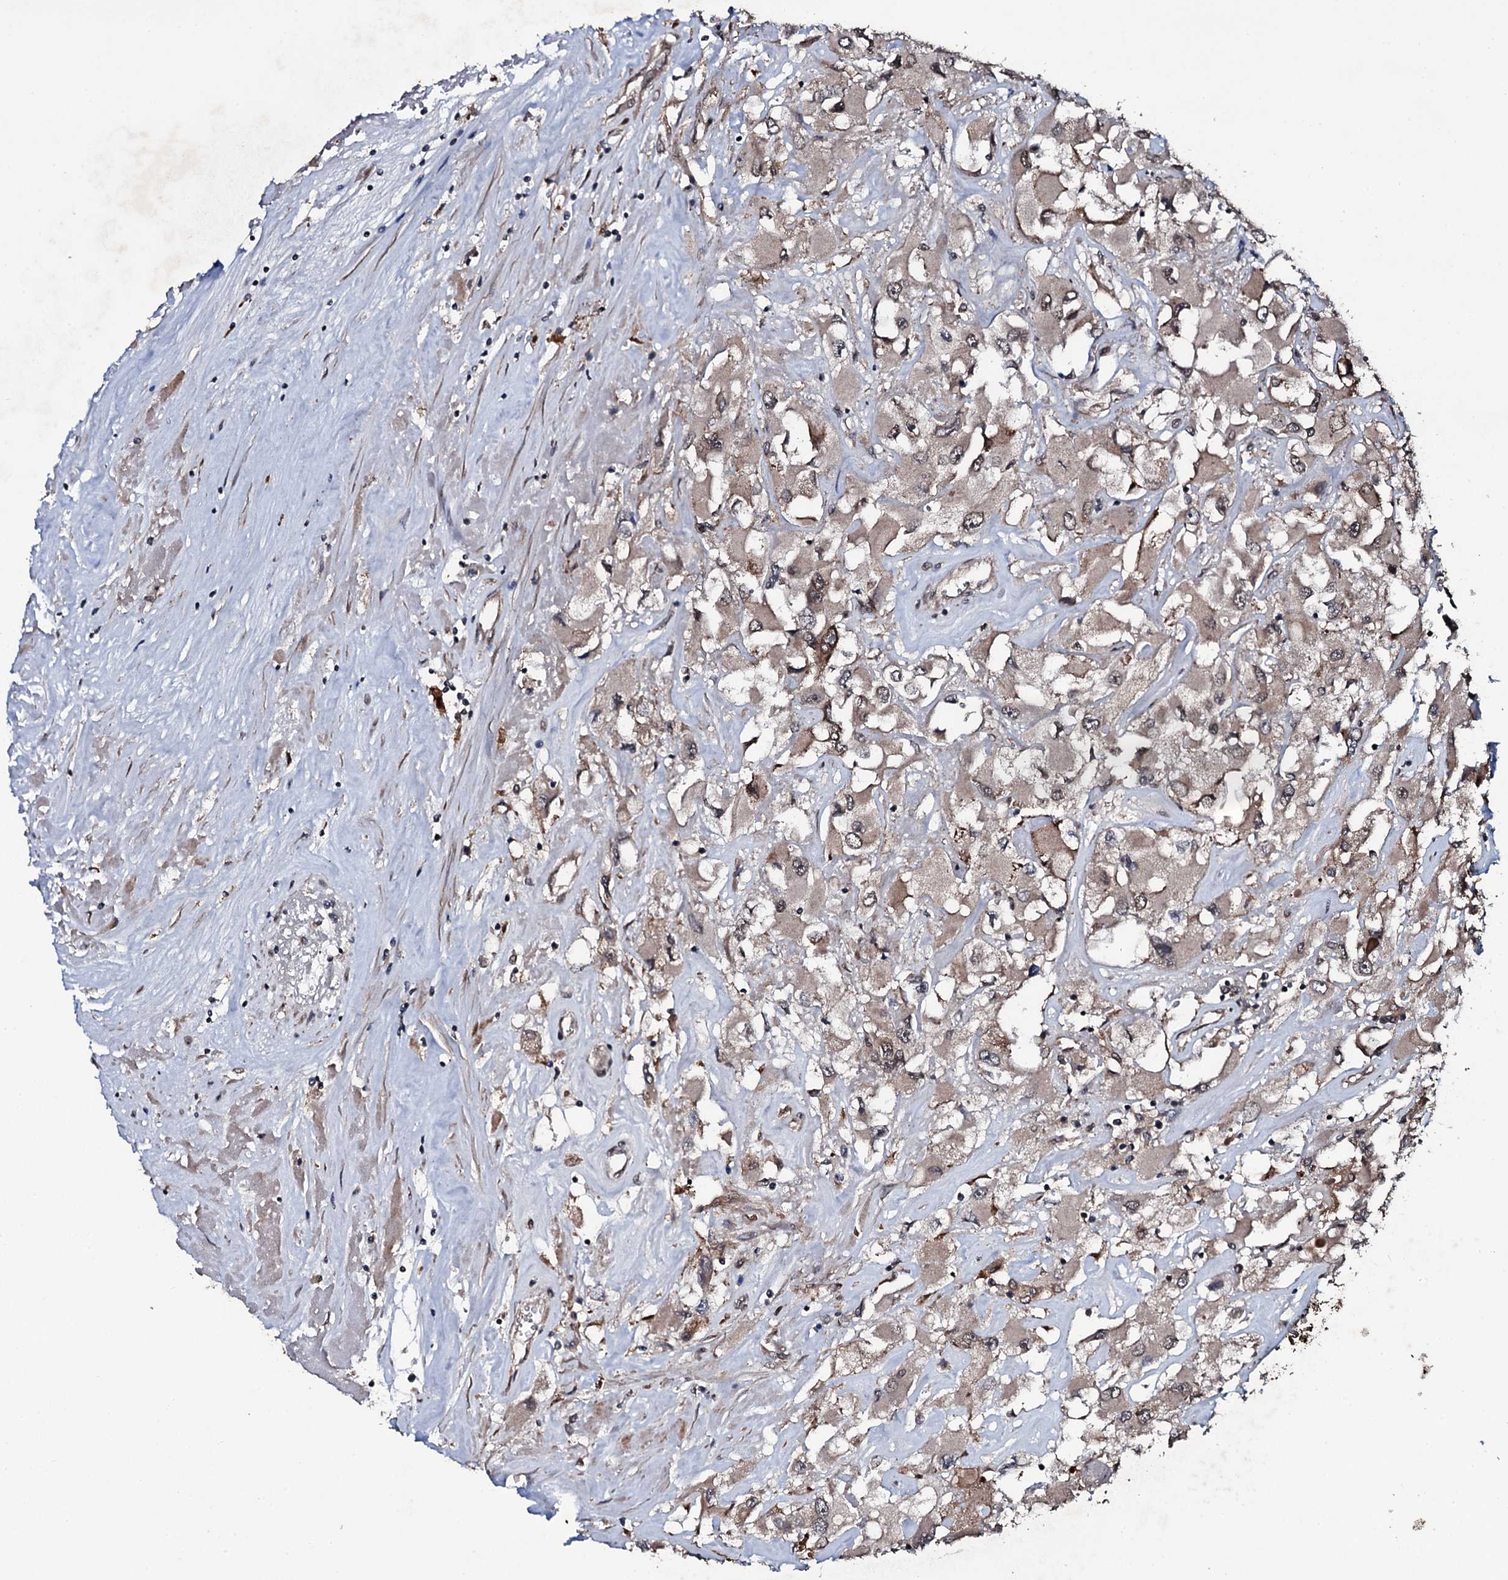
{"staining": {"intensity": "weak", "quantity": ">75%", "location": "cytoplasmic/membranous,nuclear"}, "tissue": "renal cancer", "cell_type": "Tumor cells", "image_type": "cancer", "snomed": [{"axis": "morphology", "description": "Adenocarcinoma, NOS"}, {"axis": "topography", "description": "Kidney"}], "caption": "Renal cancer (adenocarcinoma) was stained to show a protein in brown. There is low levels of weak cytoplasmic/membranous and nuclear positivity in approximately >75% of tumor cells.", "gene": "MRPS31", "patient": {"sex": "female", "age": 52}}